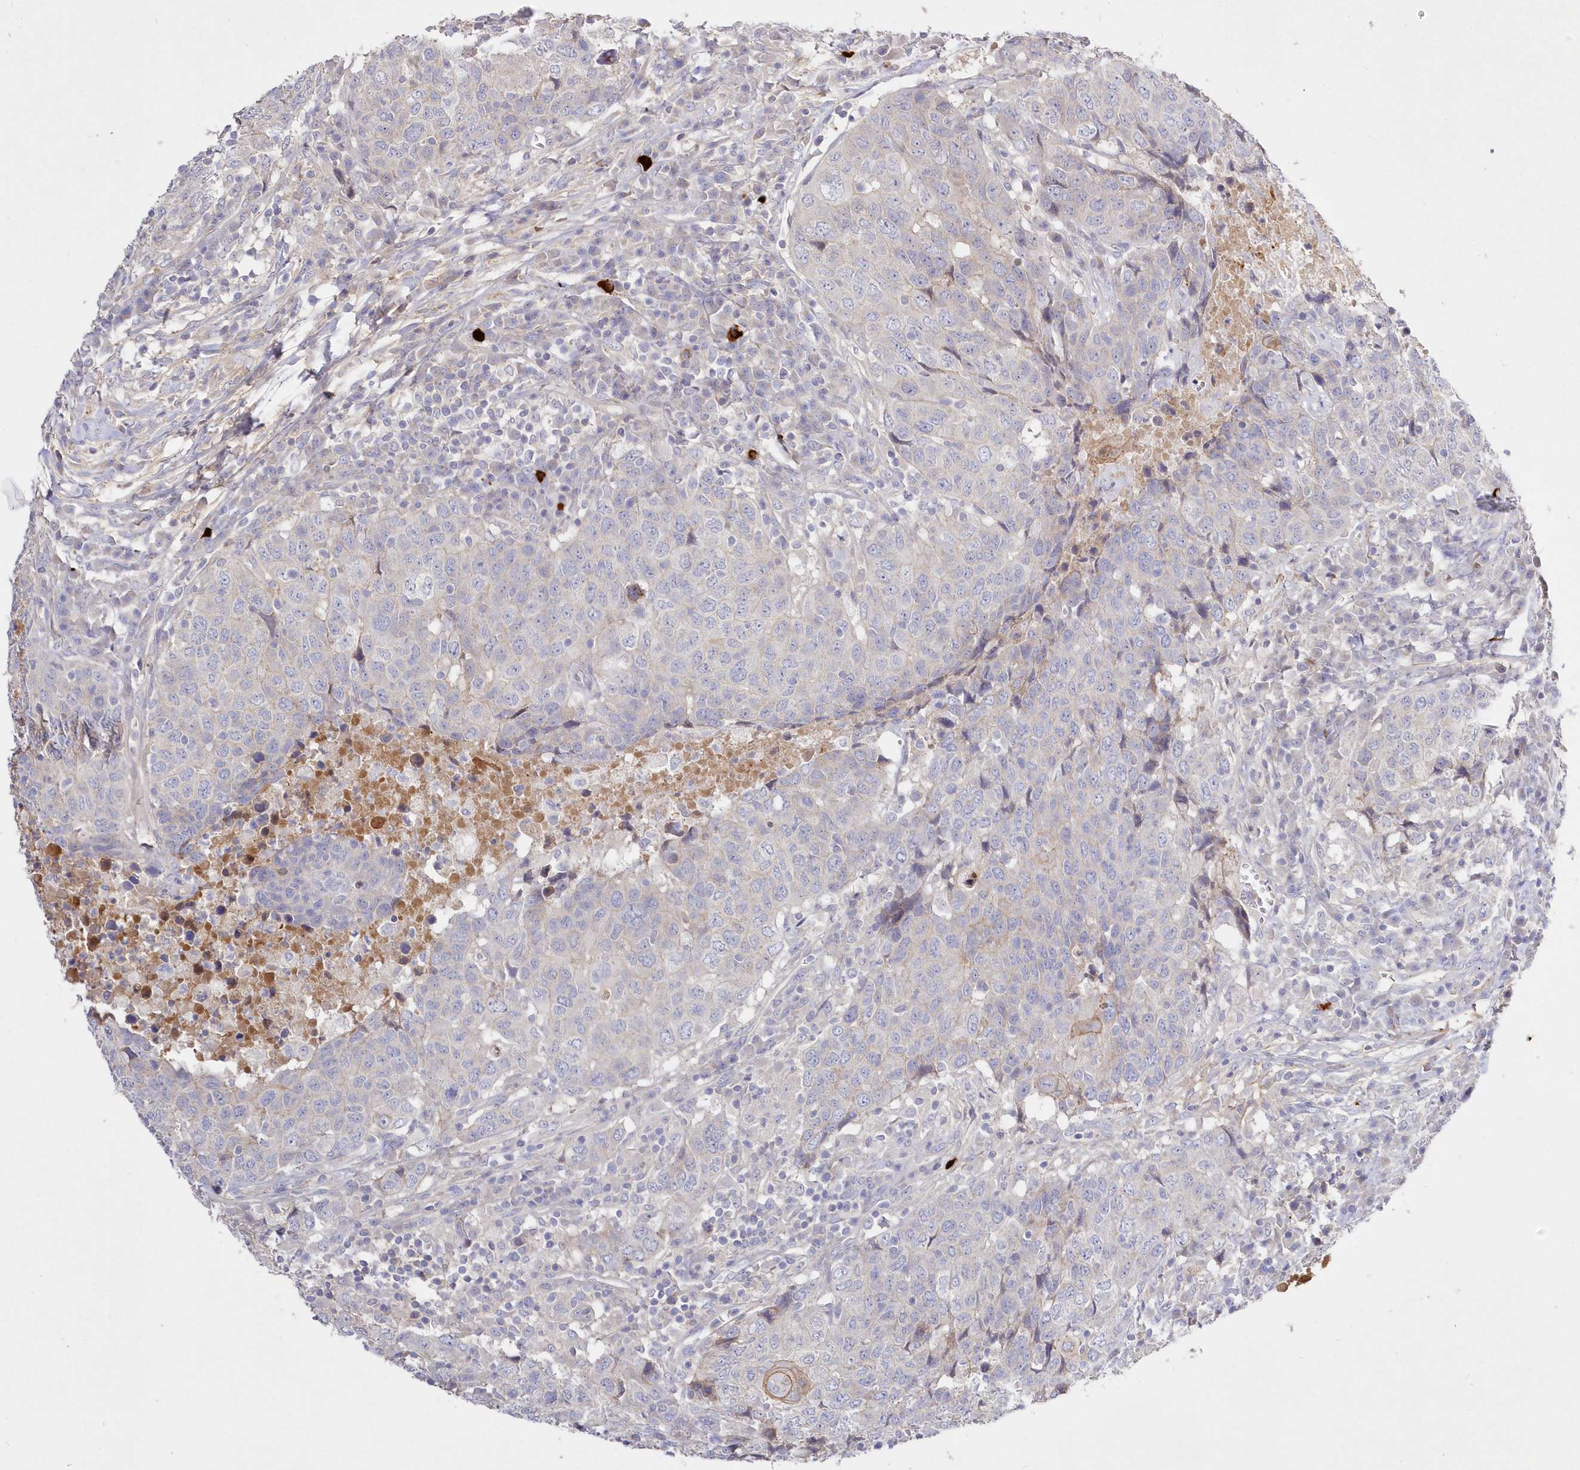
{"staining": {"intensity": "negative", "quantity": "none", "location": "none"}, "tissue": "head and neck cancer", "cell_type": "Tumor cells", "image_type": "cancer", "snomed": [{"axis": "morphology", "description": "Squamous cell carcinoma, NOS"}, {"axis": "topography", "description": "Head-Neck"}], "caption": "There is no significant expression in tumor cells of squamous cell carcinoma (head and neck).", "gene": "WBP1L", "patient": {"sex": "male", "age": 66}}